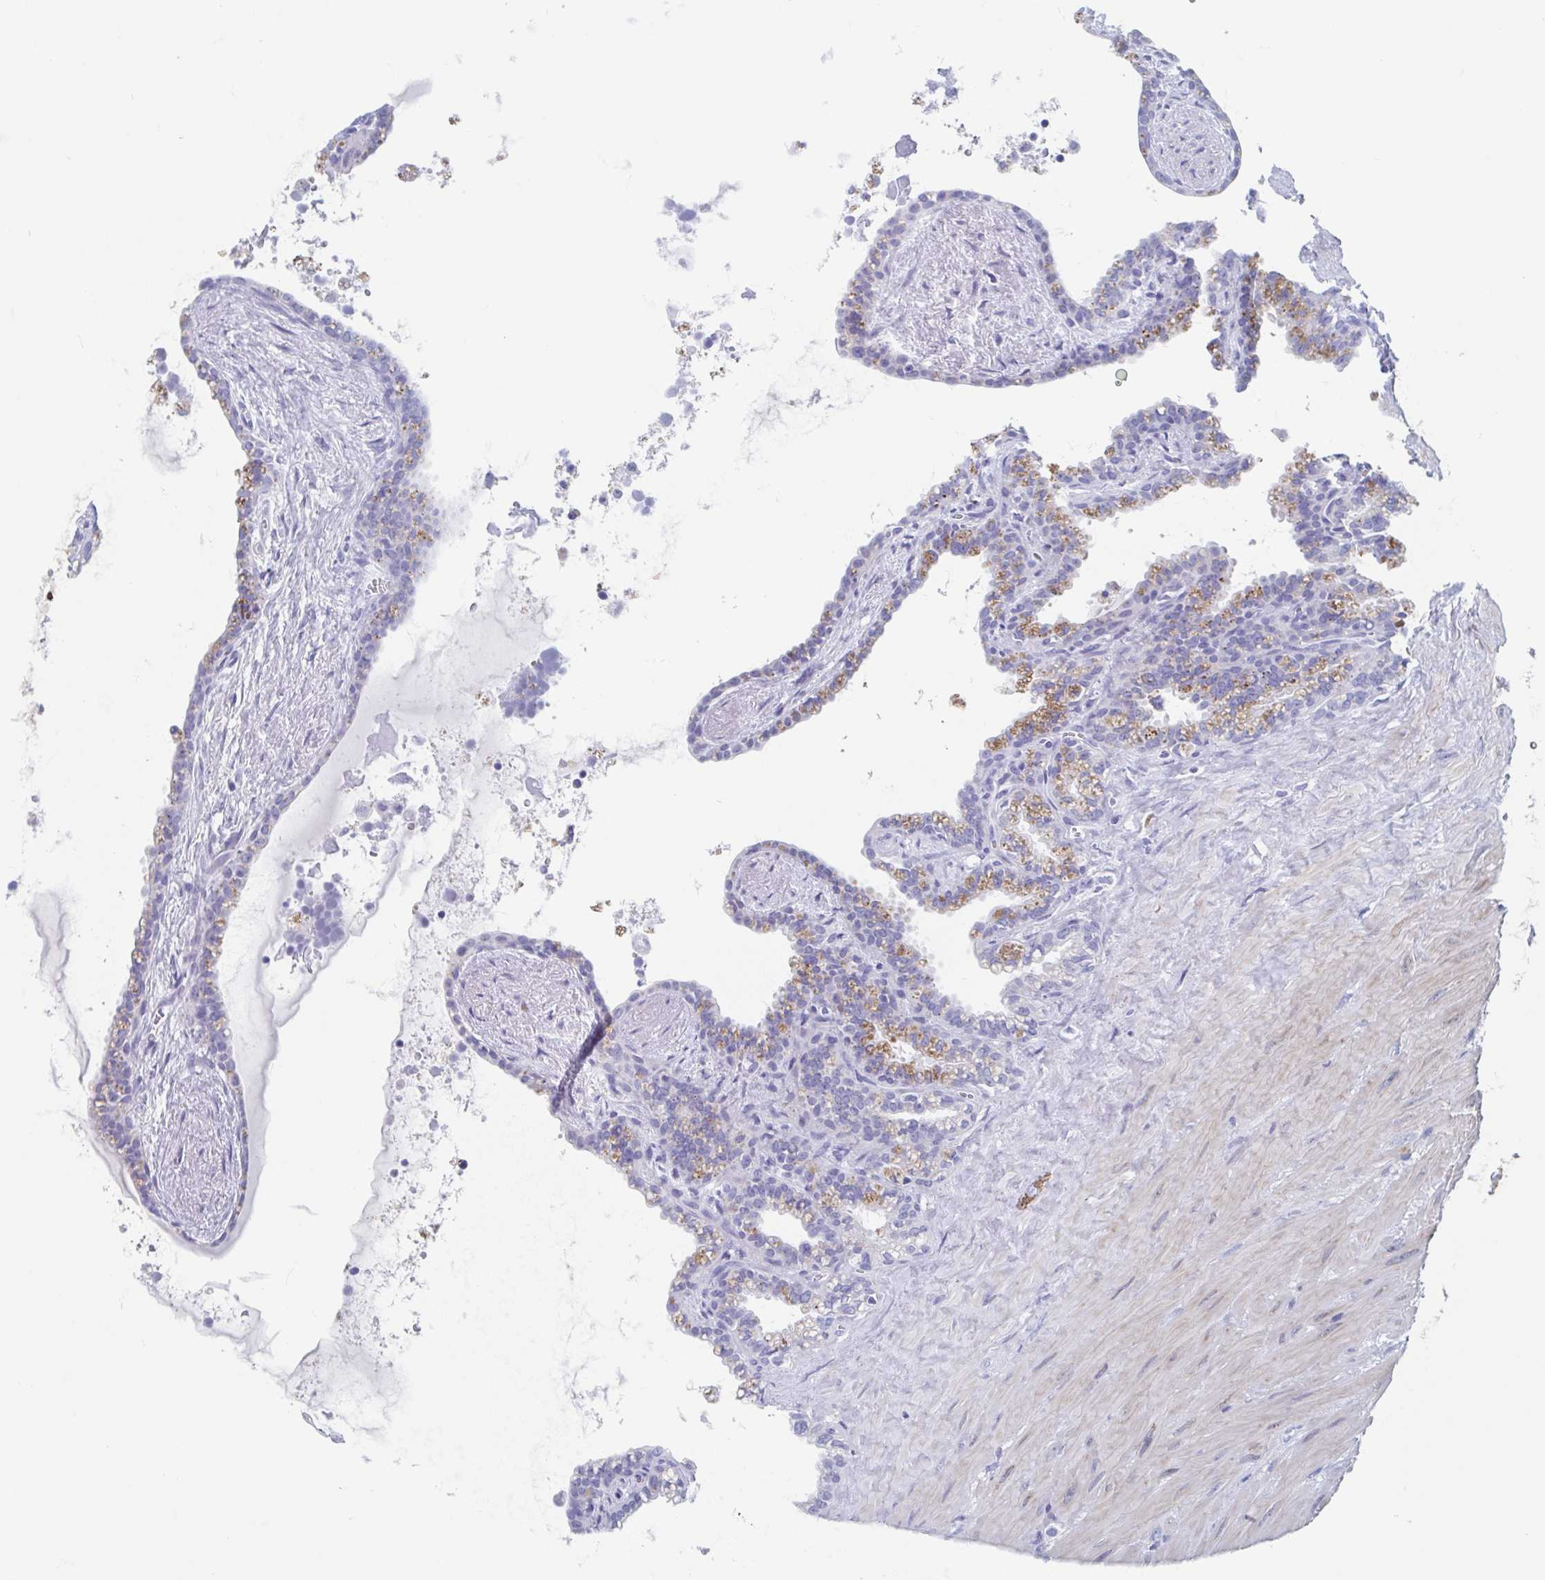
{"staining": {"intensity": "negative", "quantity": "none", "location": "none"}, "tissue": "seminal vesicle", "cell_type": "Glandular cells", "image_type": "normal", "snomed": [{"axis": "morphology", "description": "Normal tissue, NOS"}, {"axis": "topography", "description": "Seminal veicle"}], "caption": "DAB (3,3'-diaminobenzidine) immunohistochemical staining of normal human seminal vesicle exhibits no significant expression in glandular cells.", "gene": "SHCBP1L", "patient": {"sex": "male", "age": 76}}